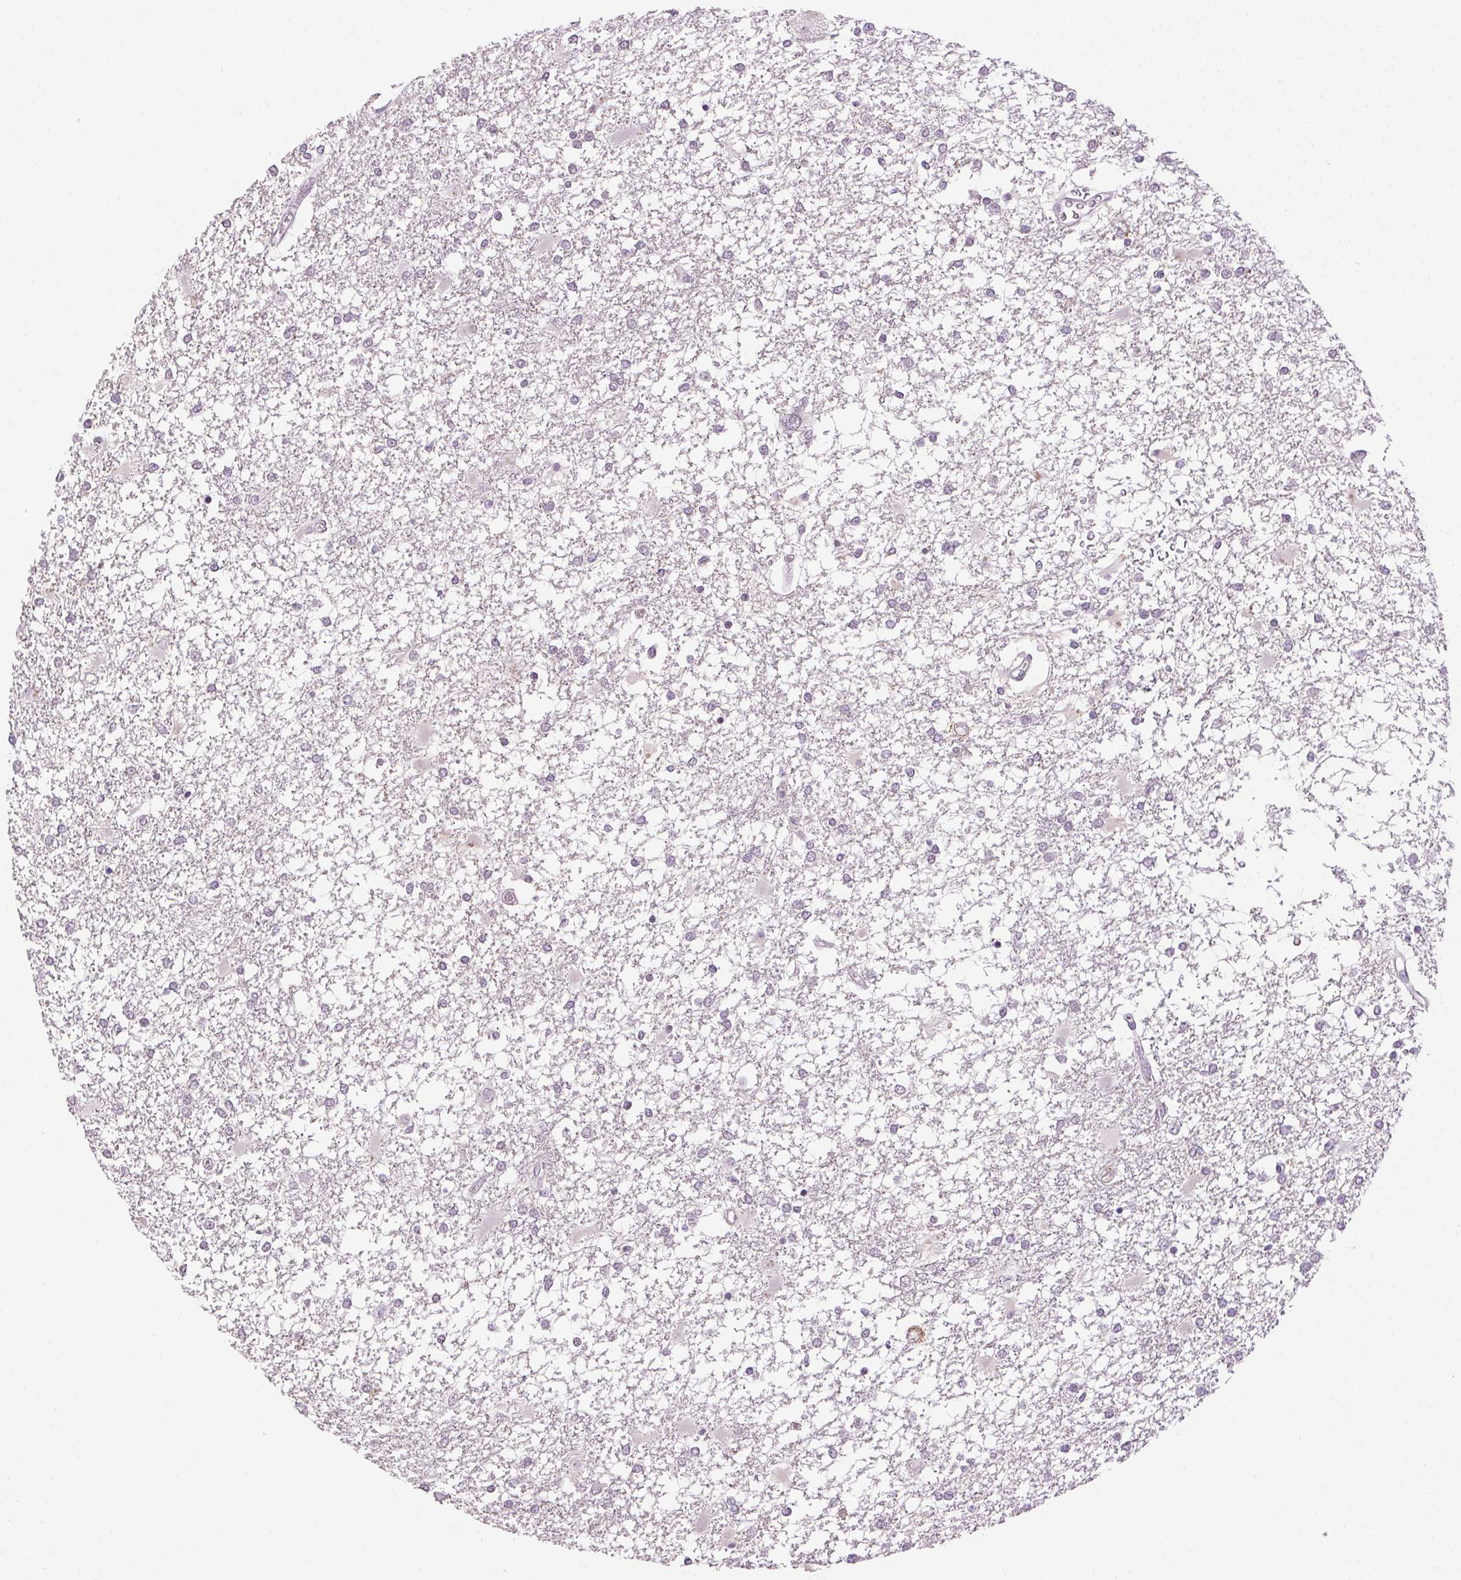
{"staining": {"intensity": "negative", "quantity": "none", "location": "none"}, "tissue": "glioma", "cell_type": "Tumor cells", "image_type": "cancer", "snomed": [{"axis": "morphology", "description": "Glioma, malignant, High grade"}, {"axis": "topography", "description": "Cerebral cortex"}], "caption": "This image is of glioma stained with immunohistochemistry to label a protein in brown with the nuclei are counter-stained blue. There is no staining in tumor cells.", "gene": "FAM168A", "patient": {"sex": "male", "age": 79}}